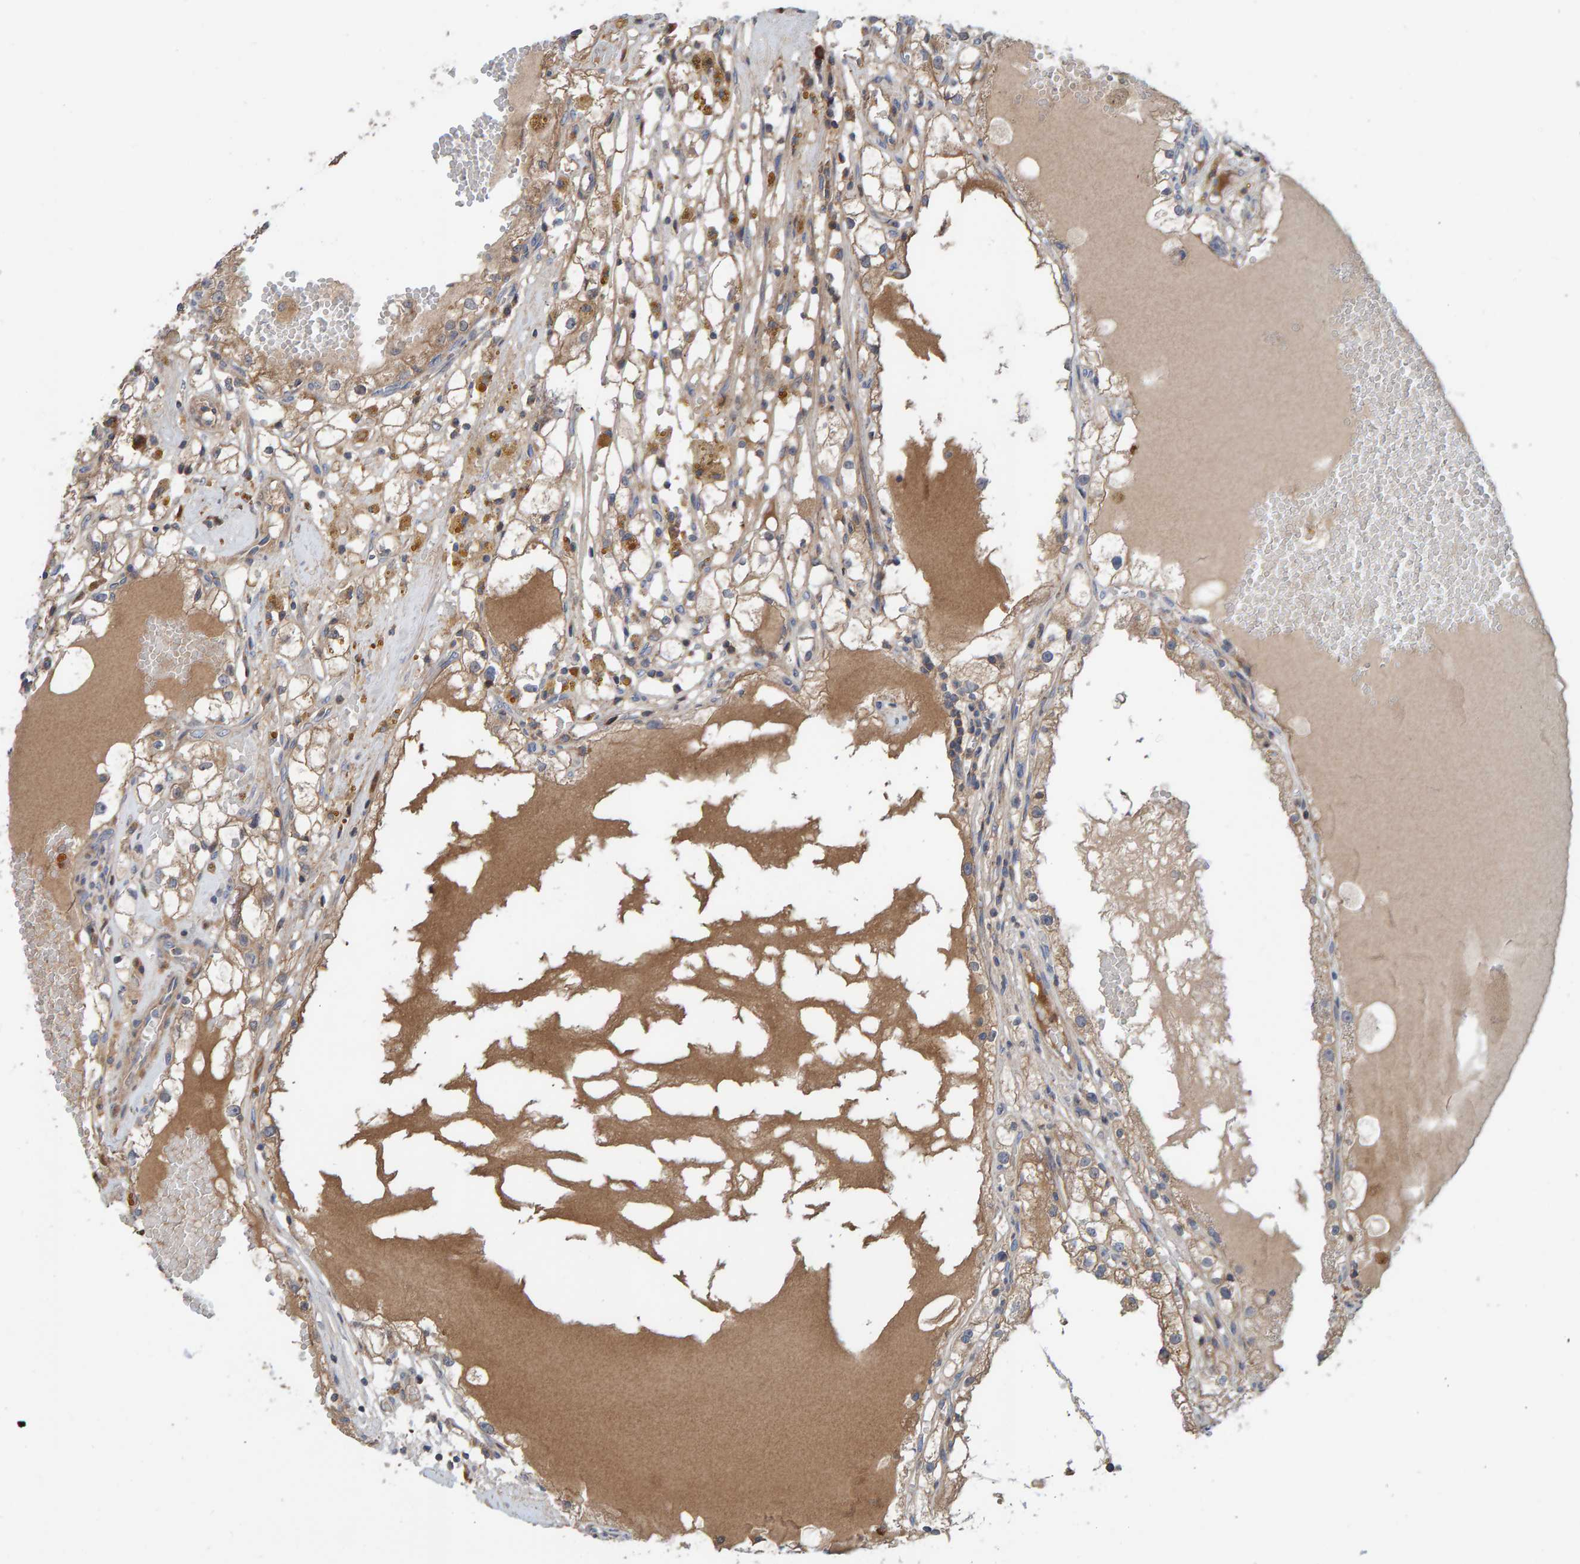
{"staining": {"intensity": "moderate", "quantity": ">75%", "location": "cytoplasmic/membranous"}, "tissue": "renal cancer", "cell_type": "Tumor cells", "image_type": "cancer", "snomed": [{"axis": "morphology", "description": "Adenocarcinoma, NOS"}, {"axis": "topography", "description": "Kidney"}], "caption": "A high-resolution micrograph shows IHC staining of renal cancer (adenocarcinoma), which exhibits moderate cytoplasmic/membranous positivity in approximately >75% of tumor cells.", "gene": "KIAA0753", "patient": {"sex": "male", "age": 56}}